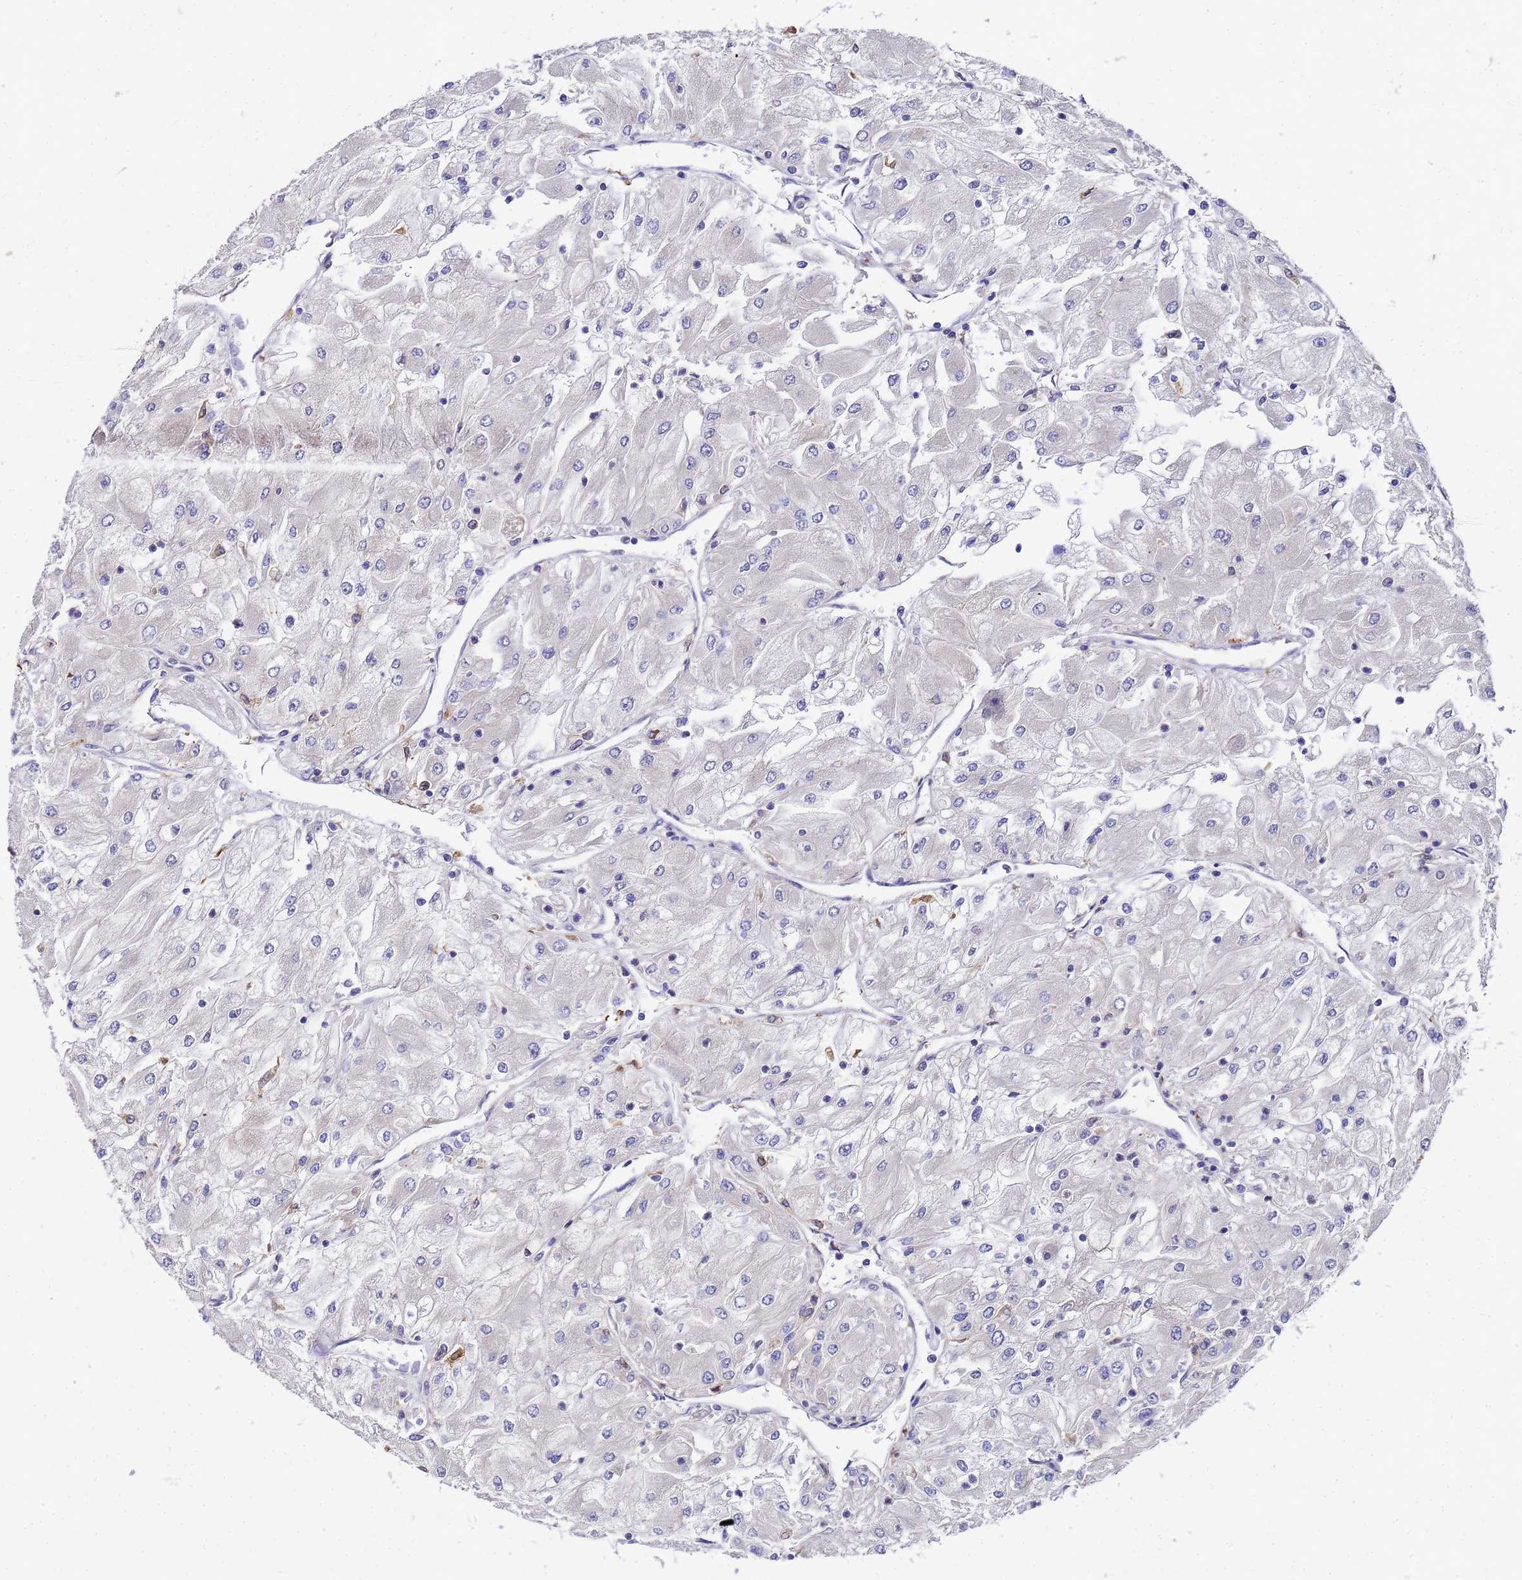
{"staining": {"intensity": "negative", "quantity": "none", "location": "none"}, "tissue": "renal cancer", "cell_type": "Tumor cells", "image_type": "cancer", "snomed": [{"axis": "morphology", "description": "Adenocarcinoma, NOS"}, {"axis": "topography", "description": "Kidney"}], "caption": "Immunohistochemical staining of renal cancer exhibits no significant positivity in tumor cells.", "gene": "SLC35E2B", "patient": {"sex": "male", "age": 80}}